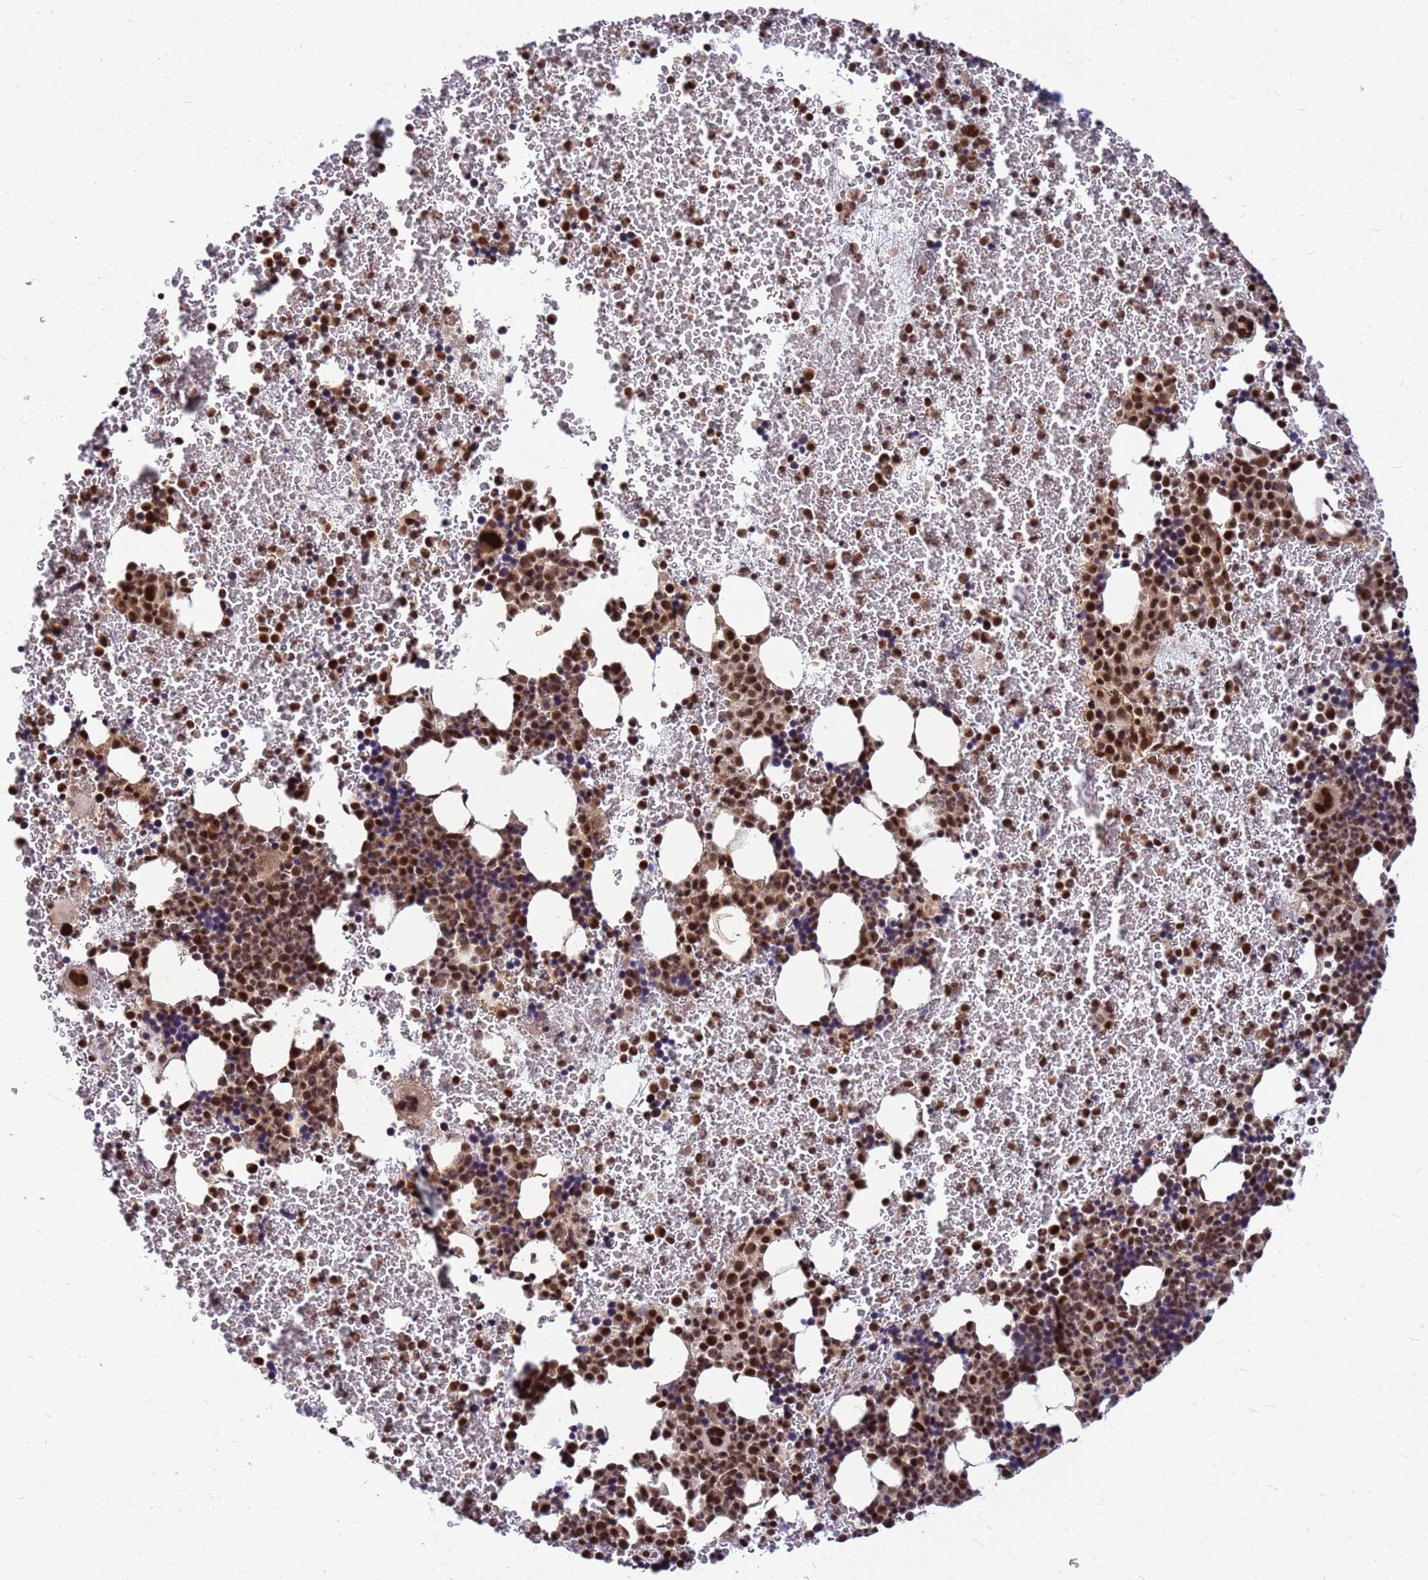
{"staining": {"intensity": "strong", "quantity": "25%-75%", "location": "nuclear"}, "tissue": "bone marrow", "cell_type": "Hematopoietic cells", "image_type": "normal", "snomed": [{"axis": "morphology", "description": "Normal tissue, NOS"}, {"axis": "topography", "description": "Bone marrow"}], "caption": "A brown stain labels strong nuclear expression of a protein in hematopoietic cells of unremarkable bone marrow.", "gene": "NCBP2", "patient": {"sex": "male", "age": 11}}